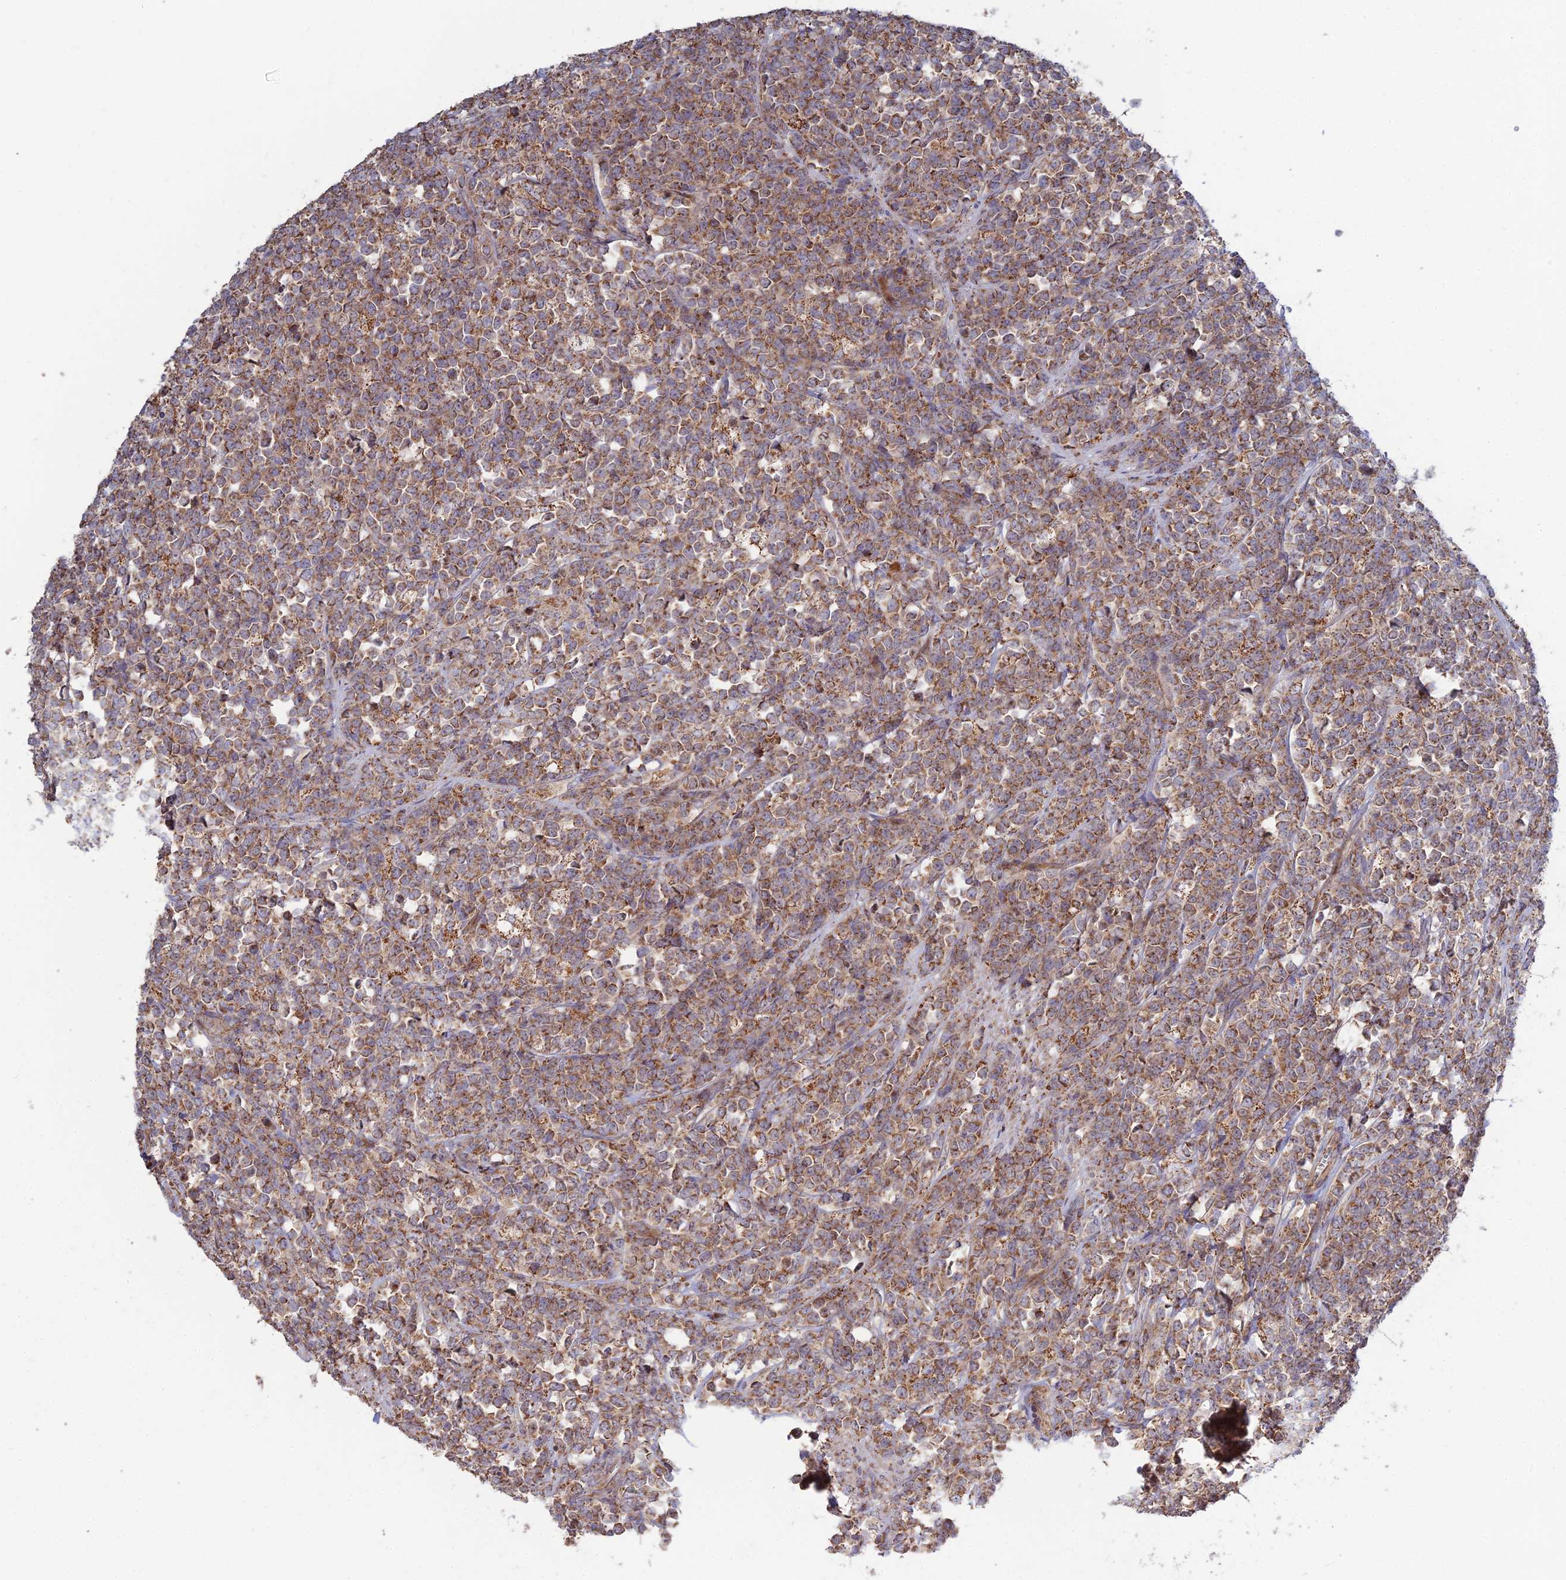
{"staining": {"intensity": "moderate", "quantity": ">75%", "location": "cytoplasmic/membranous"}, "tissue": "lymphoma", "cell_type": "Tumor cells", "image_type": "cancer", "snomed": [{"axis": "morphology", "description": "Malignant lymphoma, non-Hodgkin's type, High grade"}, {"axis": "topography", "description": "Small intestine"}], "caption": "IHC of human lymphoma demonstrates medium levels of moderate cytoplasmic/membranous staining in about >75% of tumor cells.", "gene": "RIC8B", "patient": {"sex": "male", "age": 8}}